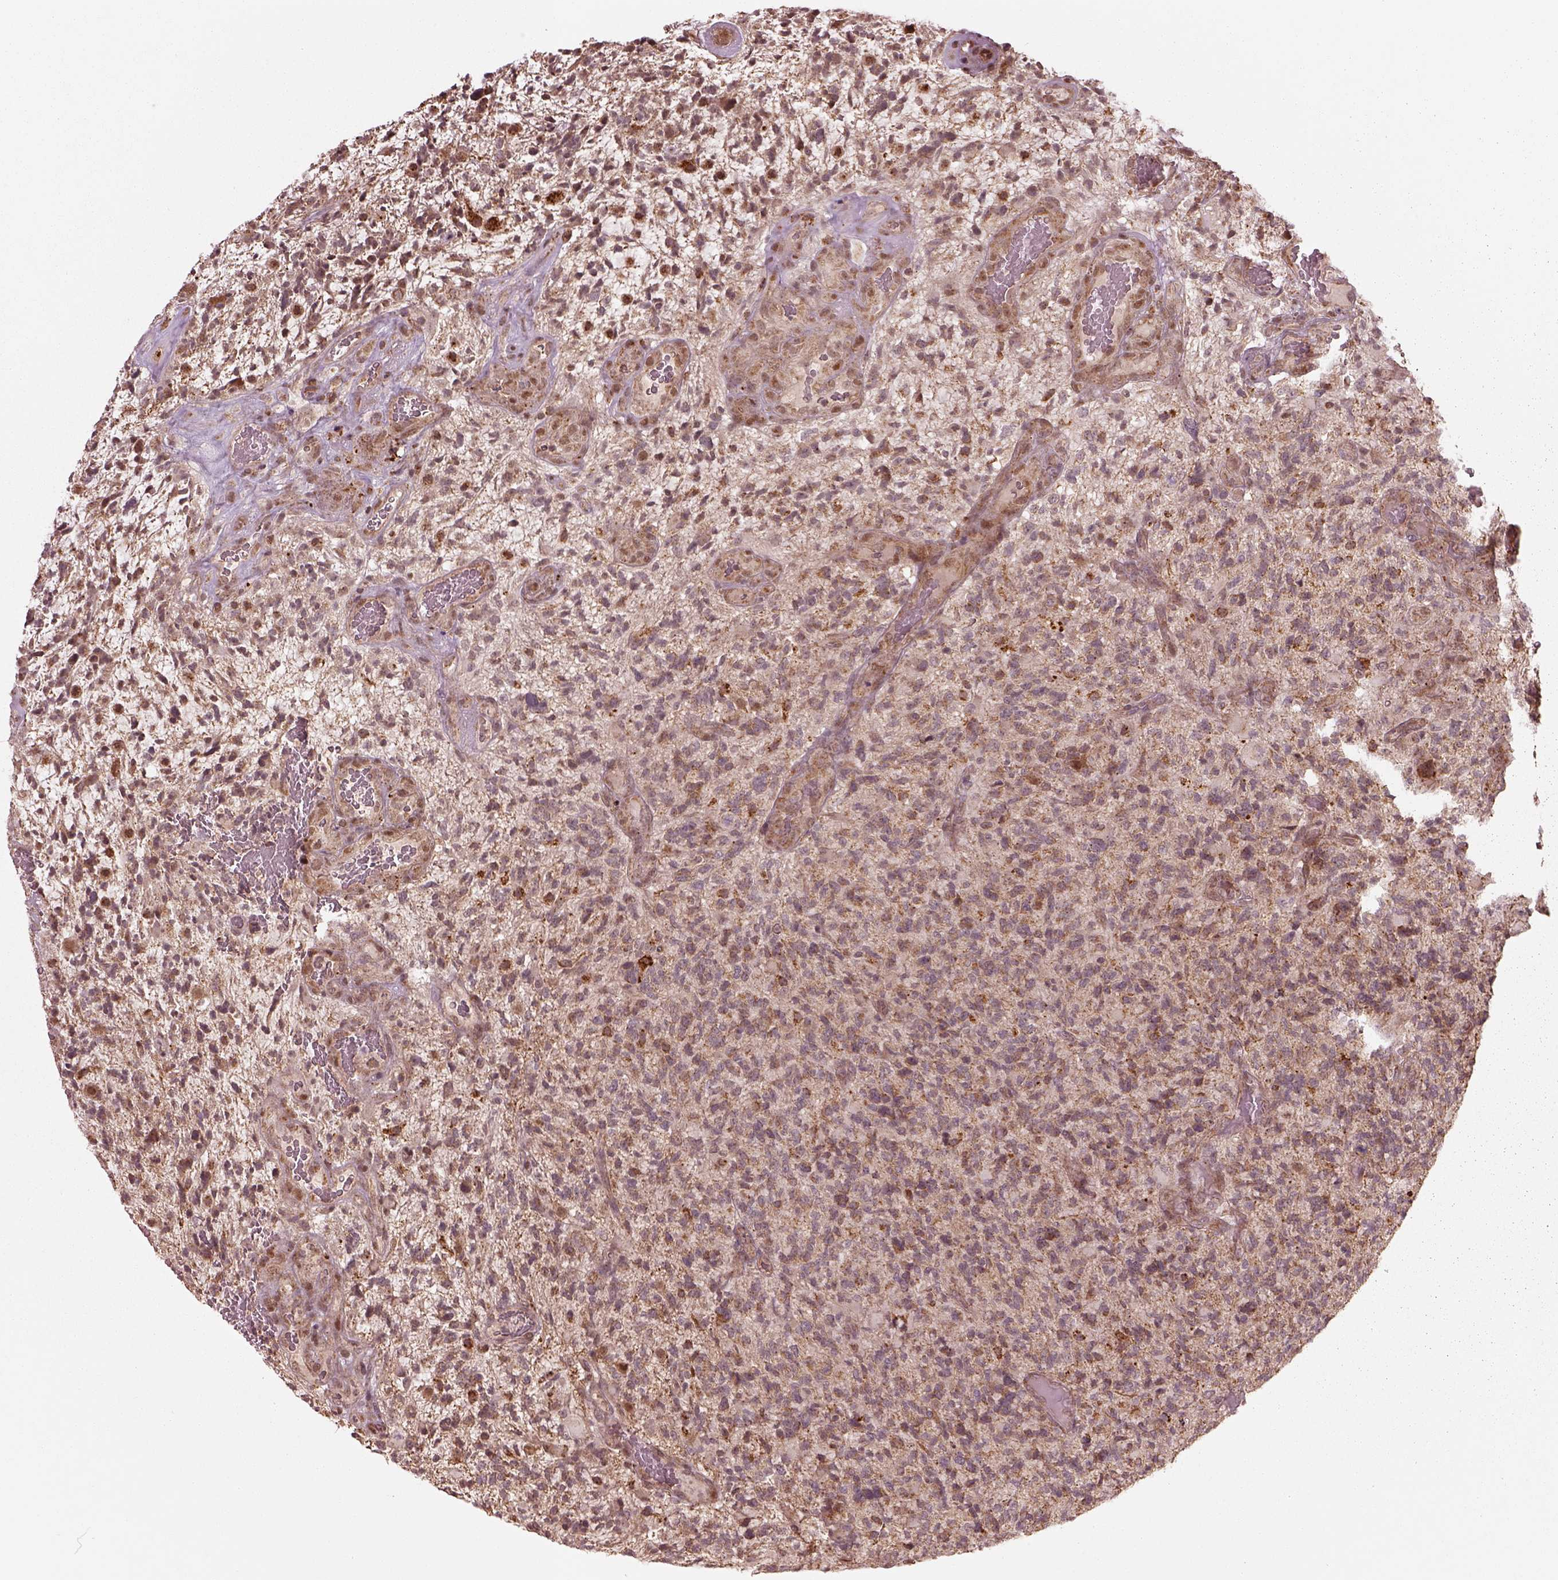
{"staining": {"intensity": "moderate", "quantity": "25%-75%", "location": "cytoplasmic/membranous"}, "tissue": "glioma", "cell_type": "Tumor cells", "image_type": "cancer", "snomed": [{"axis": "morphology", "description": "Glioma, malignant, High grade"}, {"axis": "topography", "description": "Brain"}], "caption": "Protein expression analysis of human glioma reveals moderate cytoplasmic/membranous staining in about 25%-75% of tumor cells.", "gene": "SEL1L3", "patient": {"sex": "female", "age": 71}}